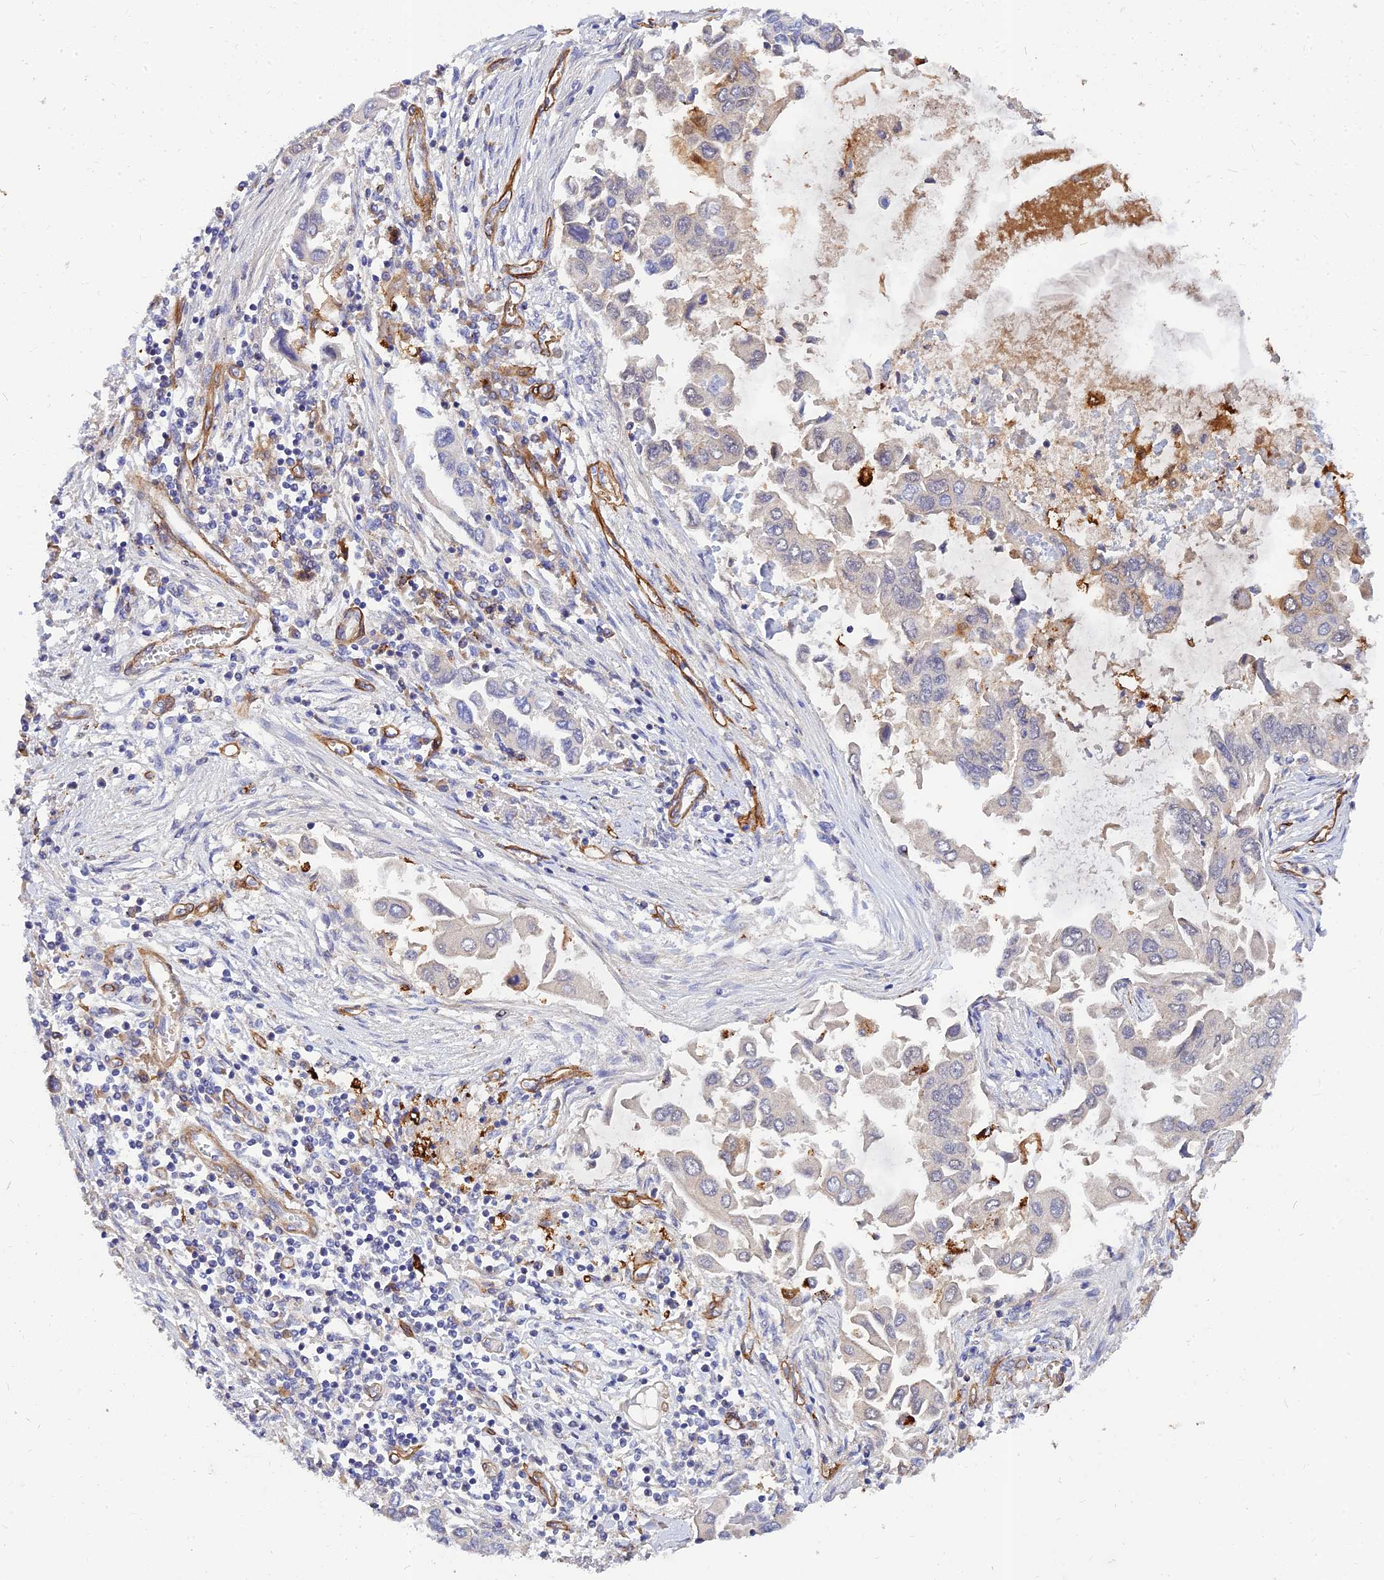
{"staining": {"intensity": "negative", "quantity": "none", "location": "none"}, "tissue": "lung cancer", "cell_type": "Tumor cells", "image_type": "cancer", "snomed": [{"axis": "morphology", "description": "Adenocarcinoma, NOS"}, {"axis": "topography", "description": "Lung"}], "caption": "A histopathology image of adenocarcinoma (lung) stained for a protein exhibits no brown staining in tumor cells.", "gene": "MRPL35", "patient": {"sex": "female", "age": 76}}